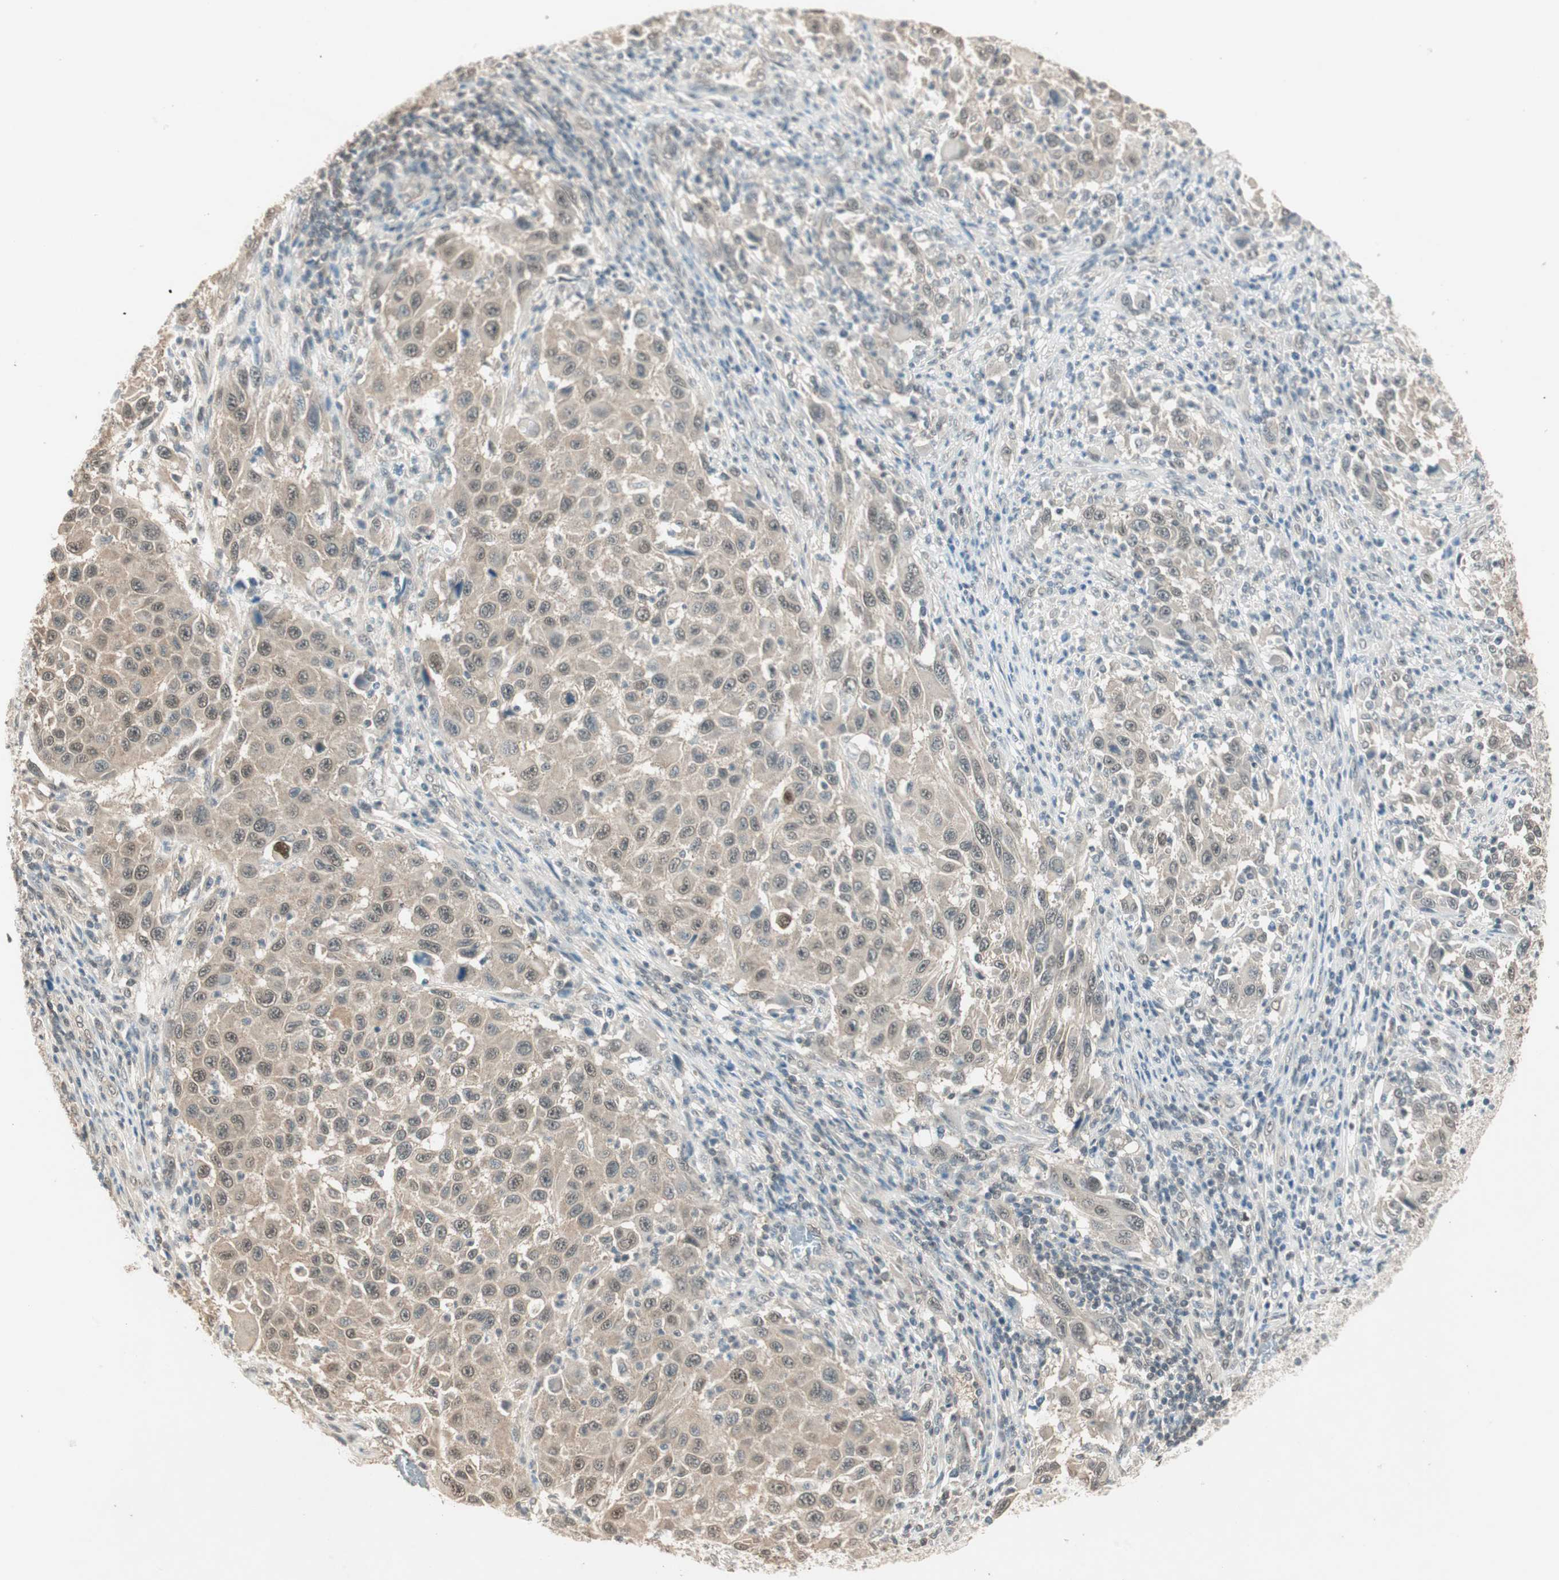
{"staining": {"intensity": "weak", "quantity": "25%-75%", "location": "cytoplasmic/membranous"}, "tissue": "melanoma", "cell_type": "Tumor cells", "image_type": "cancer", "snomed": [{"axis": "morphology", "description": "Malignant melanoma, Metastatic site"}, {"axis": "topography", "description": "Lymph node"}], "caption": "A micrograph of human melanoma stained for a protein demonstrates weak cytoplasmic/membranous brown staining in tumor cells. (Stains: DAB in brown, nuclei in blue, Microscopy: brightfield microscopy at high magnification).", "gene": "USP5", "patient": {"sex": "male", "age": 61}}